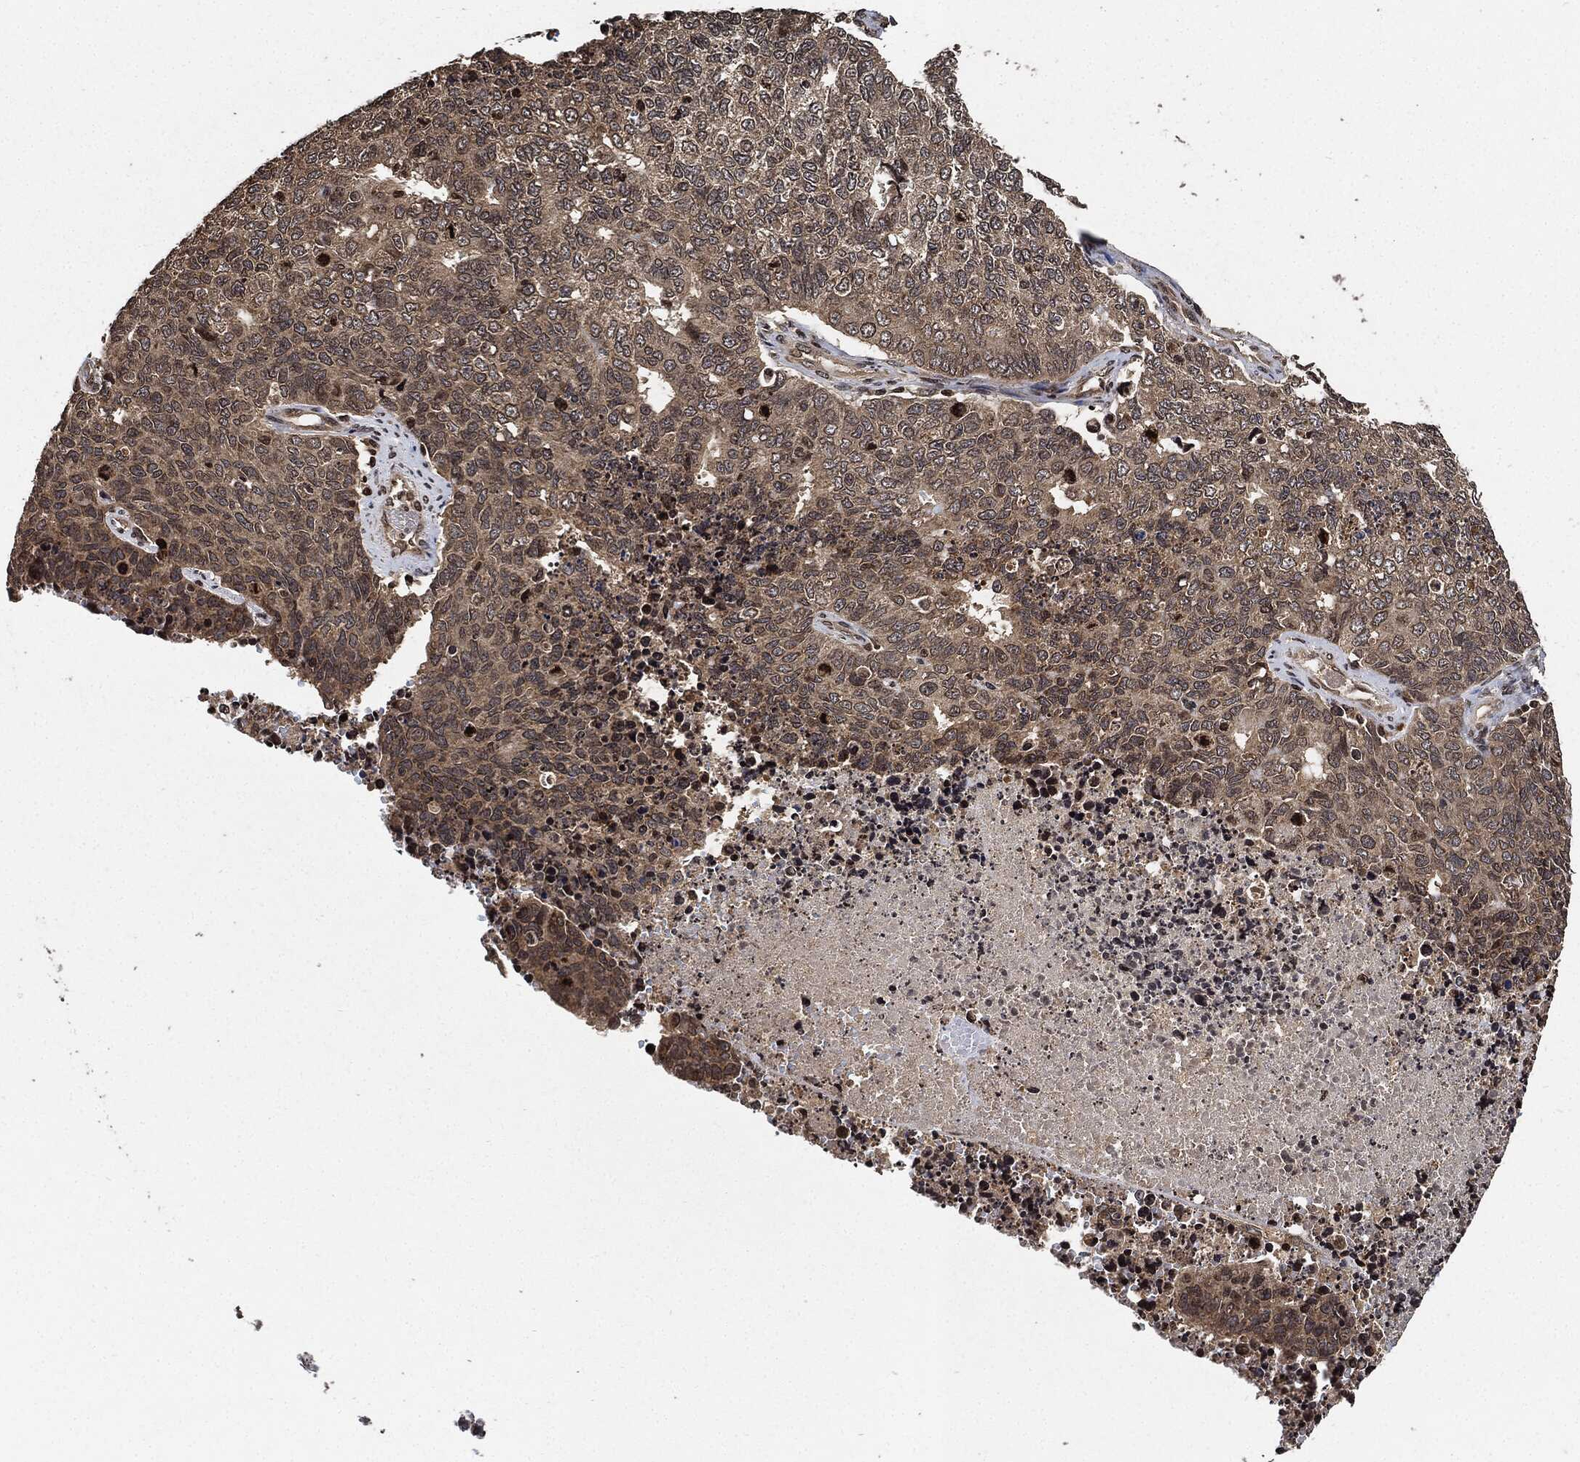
{"staining": {"intensity": "negative", "quantity": "none", "location": "none"}, "tissue": "cervical cancer", "cell_type": "Tumor cells", "image_type": "cancer", "snomed": [{"axis": "morphology", "description": "Squamous cell carcinoma, NOS"}, {"axis": "topography", "description": "Cervix"}], "caption": "Immunohistochemistry photomicrograph of neoplastic tissue: cervical cancer (squamous cell carcinoma) stained with DAB reveals no significant protein positivity in tumor cells. The staining is performed using DAB (3,3'-diaminobenzidine) brown chromogen with nuclei counter-stained in using hematoxylin.", "gene": "PDK1", "patient": {"sex": "female", "age": 63}}